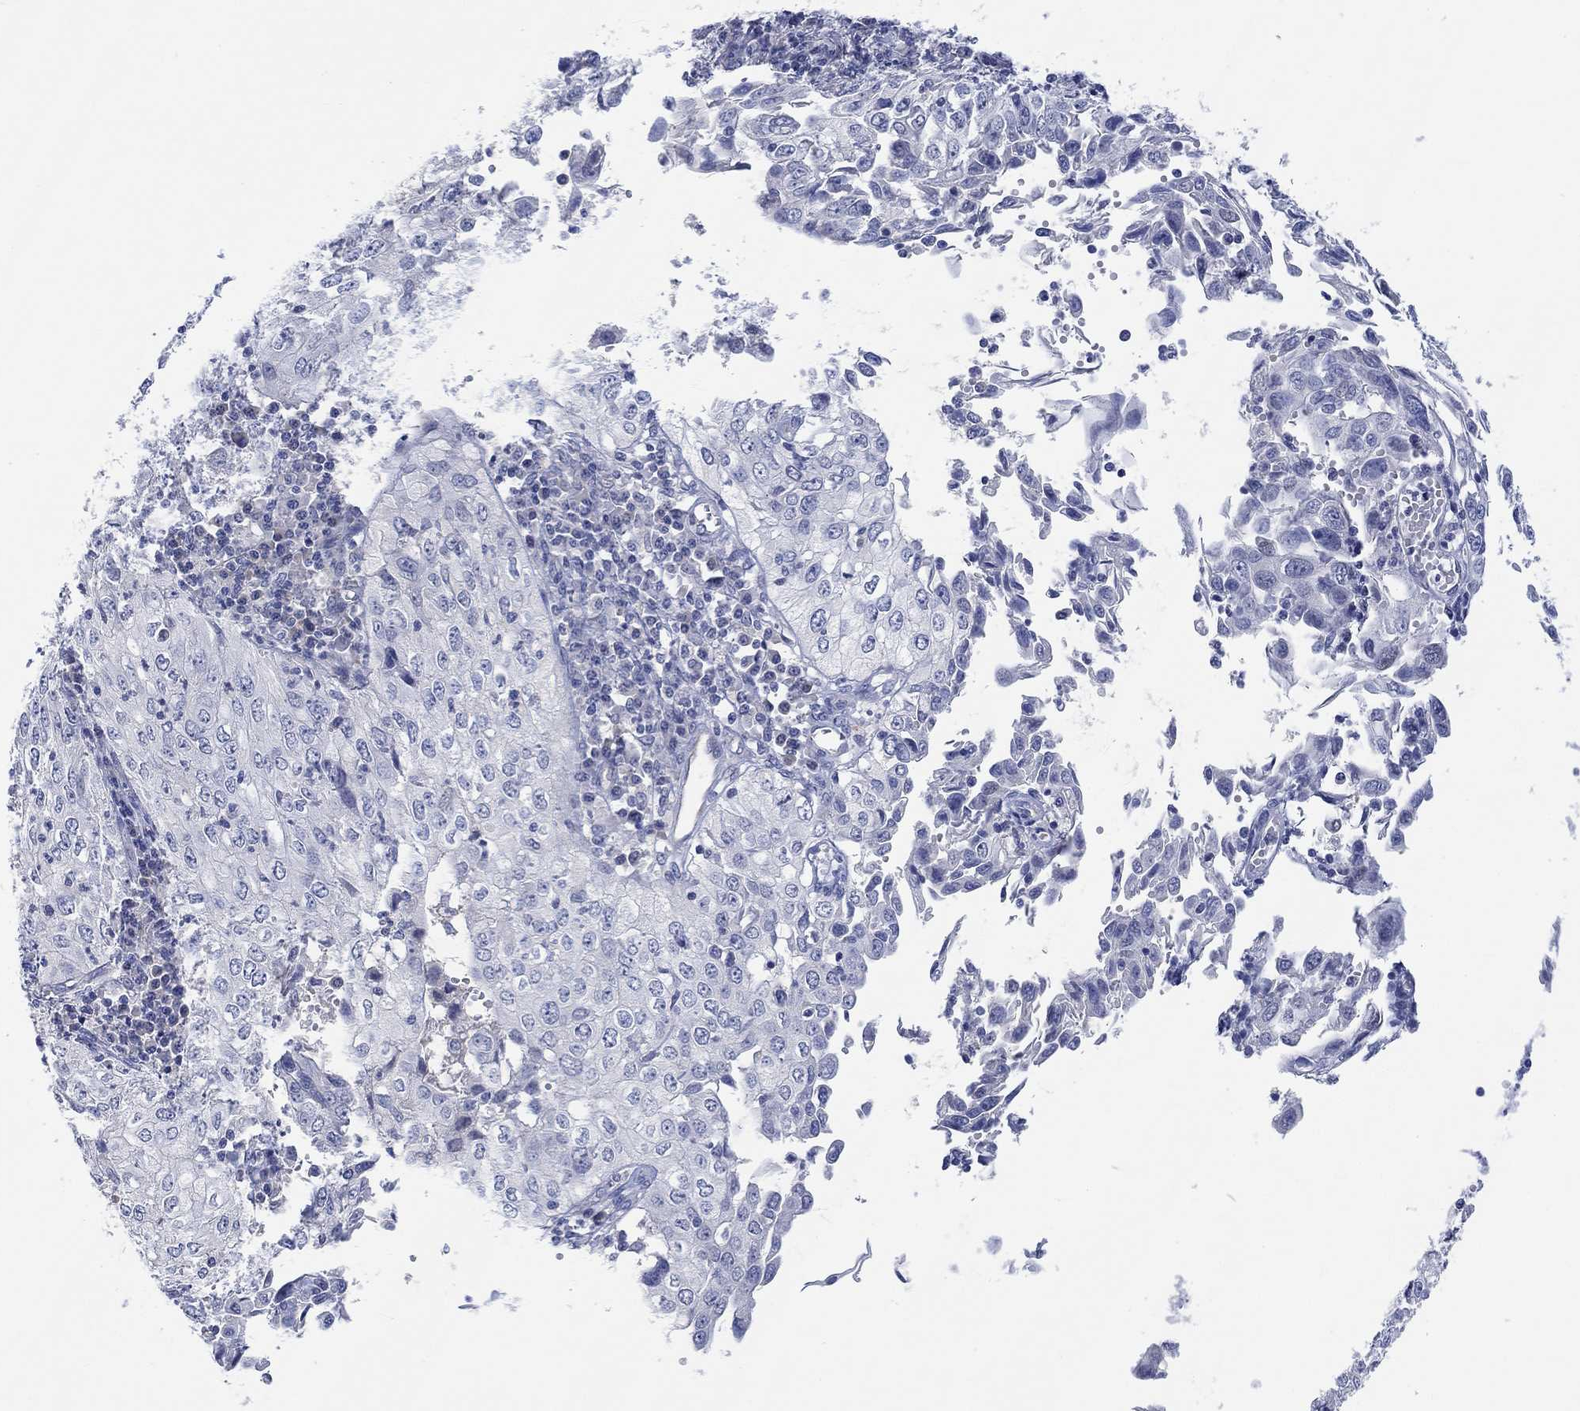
{"staining": {"intensity": "negative", "quantity": "none", "location": "none"}, "tissue": "cervical cancer", "cell_type": "Tumor cells", "image_type": "cancer", "snomed": [{"axis": "morphology", "description": "Squamous cell carcinoma, NOS"}, {"axis": "topography", "description": "Cervix"}], "caption": "There is no significant positivity in tumor cells of cervical cancer (squamous cell carcinoma). Brightfield microscopy of immunohistochemistry (IHC) stained with DAB (3,3'-diaminobenzidine) (brown) and hematoxylin (blue), captured at high magnification.", "gene": "DLK1", "patient": {"sex": "female", "age": 24}}